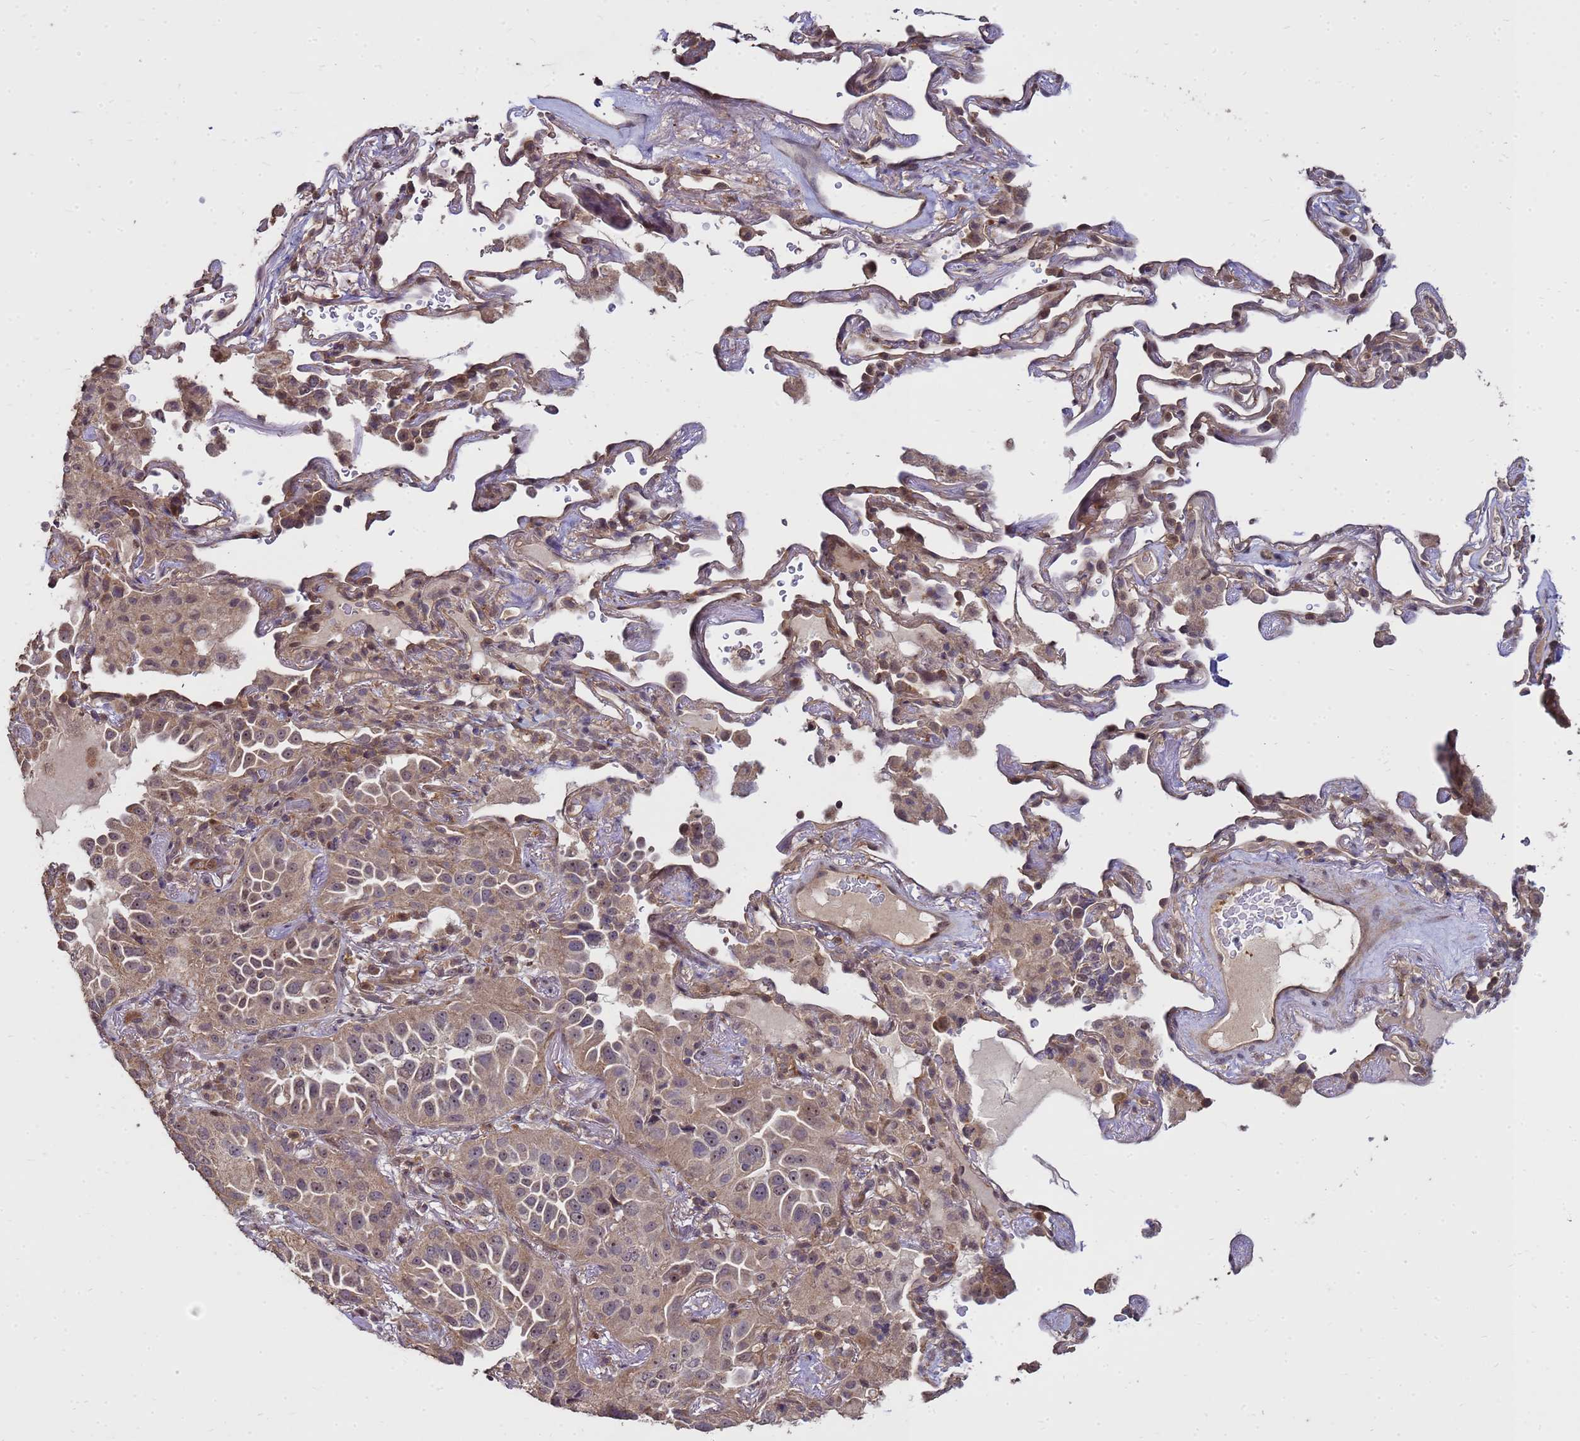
{"staining": {"intensity": "moderate", "quantity": ">75%", "location": "cytoplasmic/membranous,nuclear"}, "tissue": "lung cancer", "cell_type": "Tumor cells", "image_type": "cancer", "snomed": [{"axis": "morphology", "description": "Adenocarcinoma, NOS"}, {"axis": "topography", "description": "Lung"}], "caption": "The image reveals a brown stain indicating the presence of a protein in the cytoplasmic/membranous and nuclear of tumor cells in lung cancer.", "gene": "CRBN", "patient": {"sex": "female", "age": 69}}